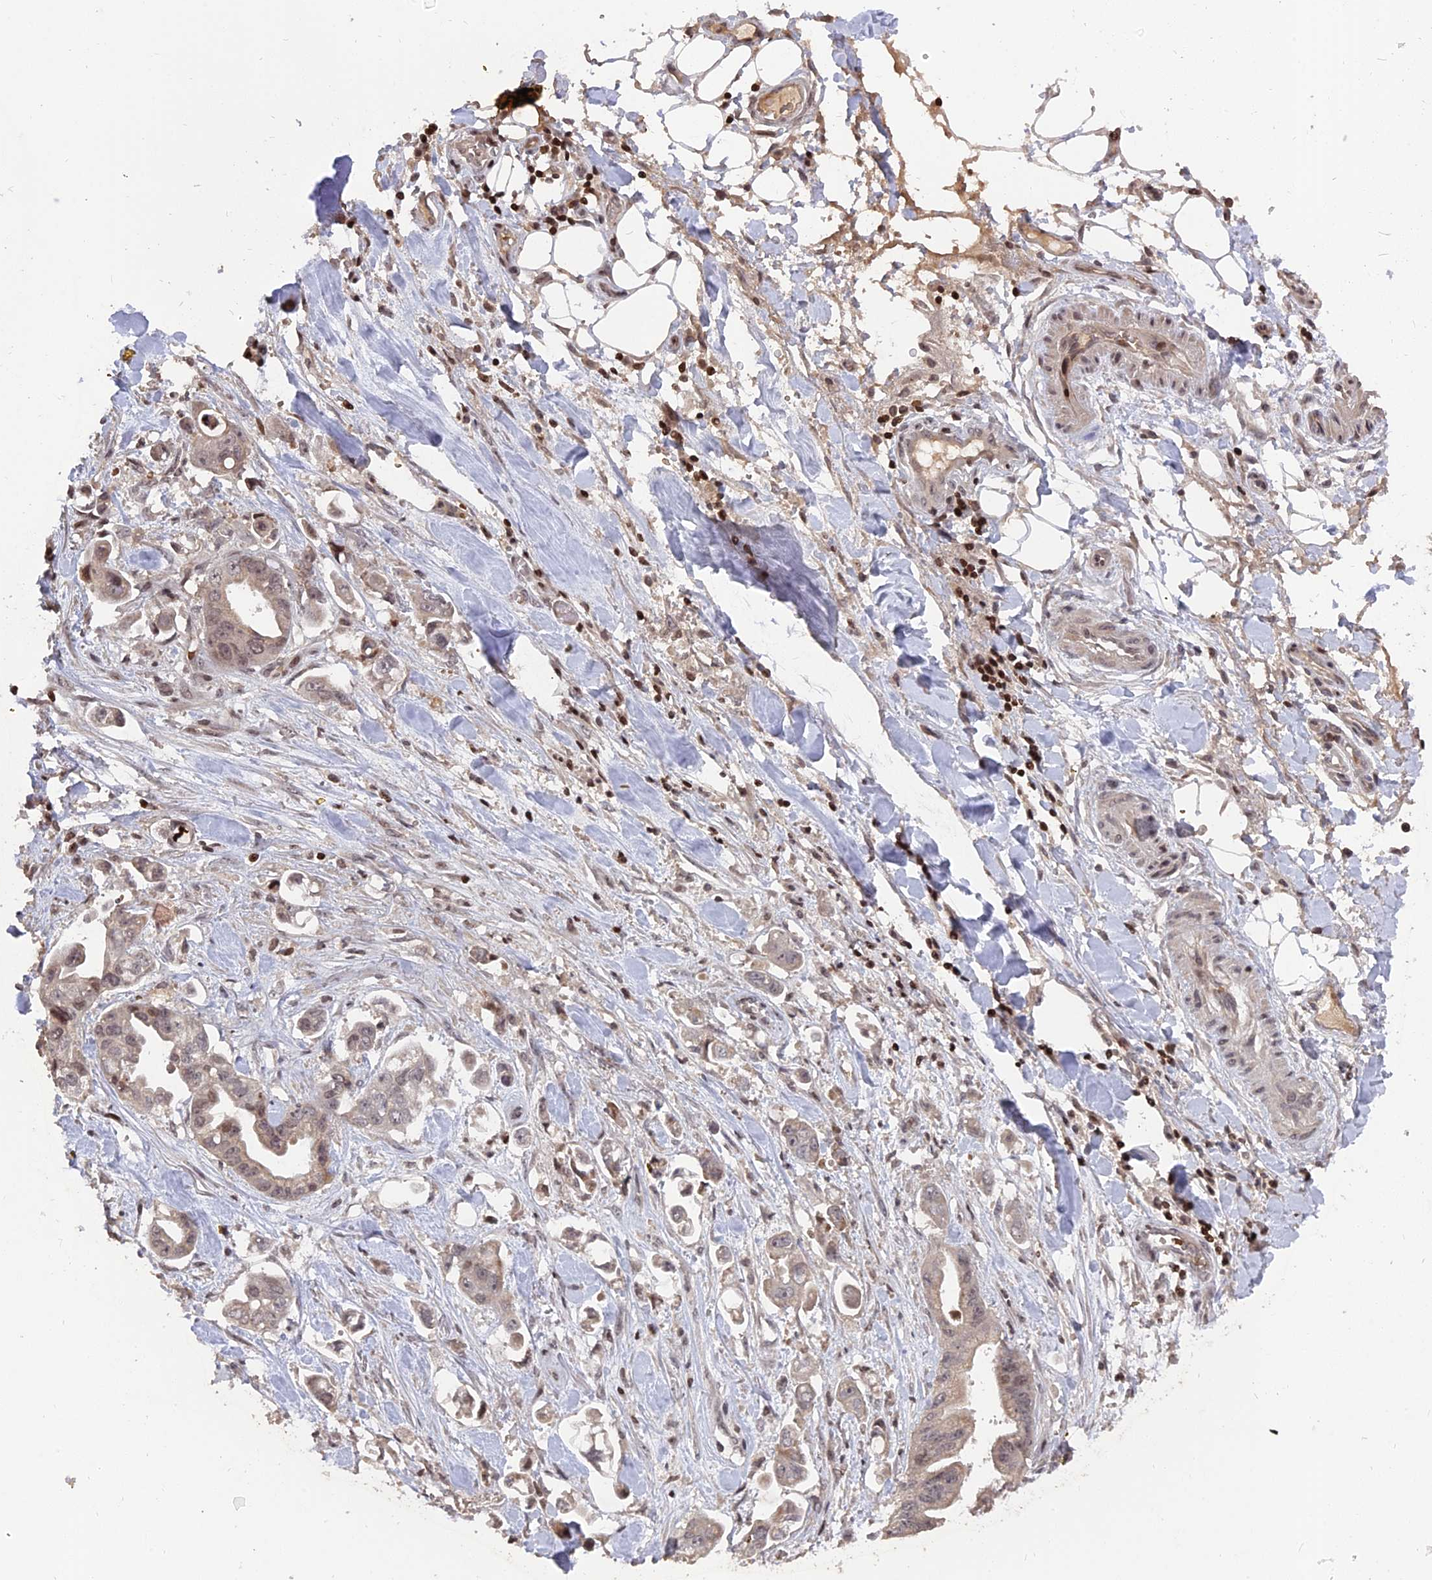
{"staining": {"intensity": "weak", "quantity": "25%-75%", "location": "nuclear"}, "tissue": "stomach cancer", "cell_type": "Tumor cells", "image_type": "cancer", "snomed": [{"axis": "morphology", "description": "Adenocarcinoma, NOS"}, {"axis": "topography", "description": "Stomach"}], "caption": "Immunohistochemistry (IHC) histopathology image of neoplastic tissue: stomach adenocarcinoma stained using immunohistochemistry demonstrates low levels of weak protein expression localized specifically in the nuclear of tumor cells, appearing as a nuclear brown color.", "gene": "NR1H3", "patient": {"sex": "male", "age": 62}}